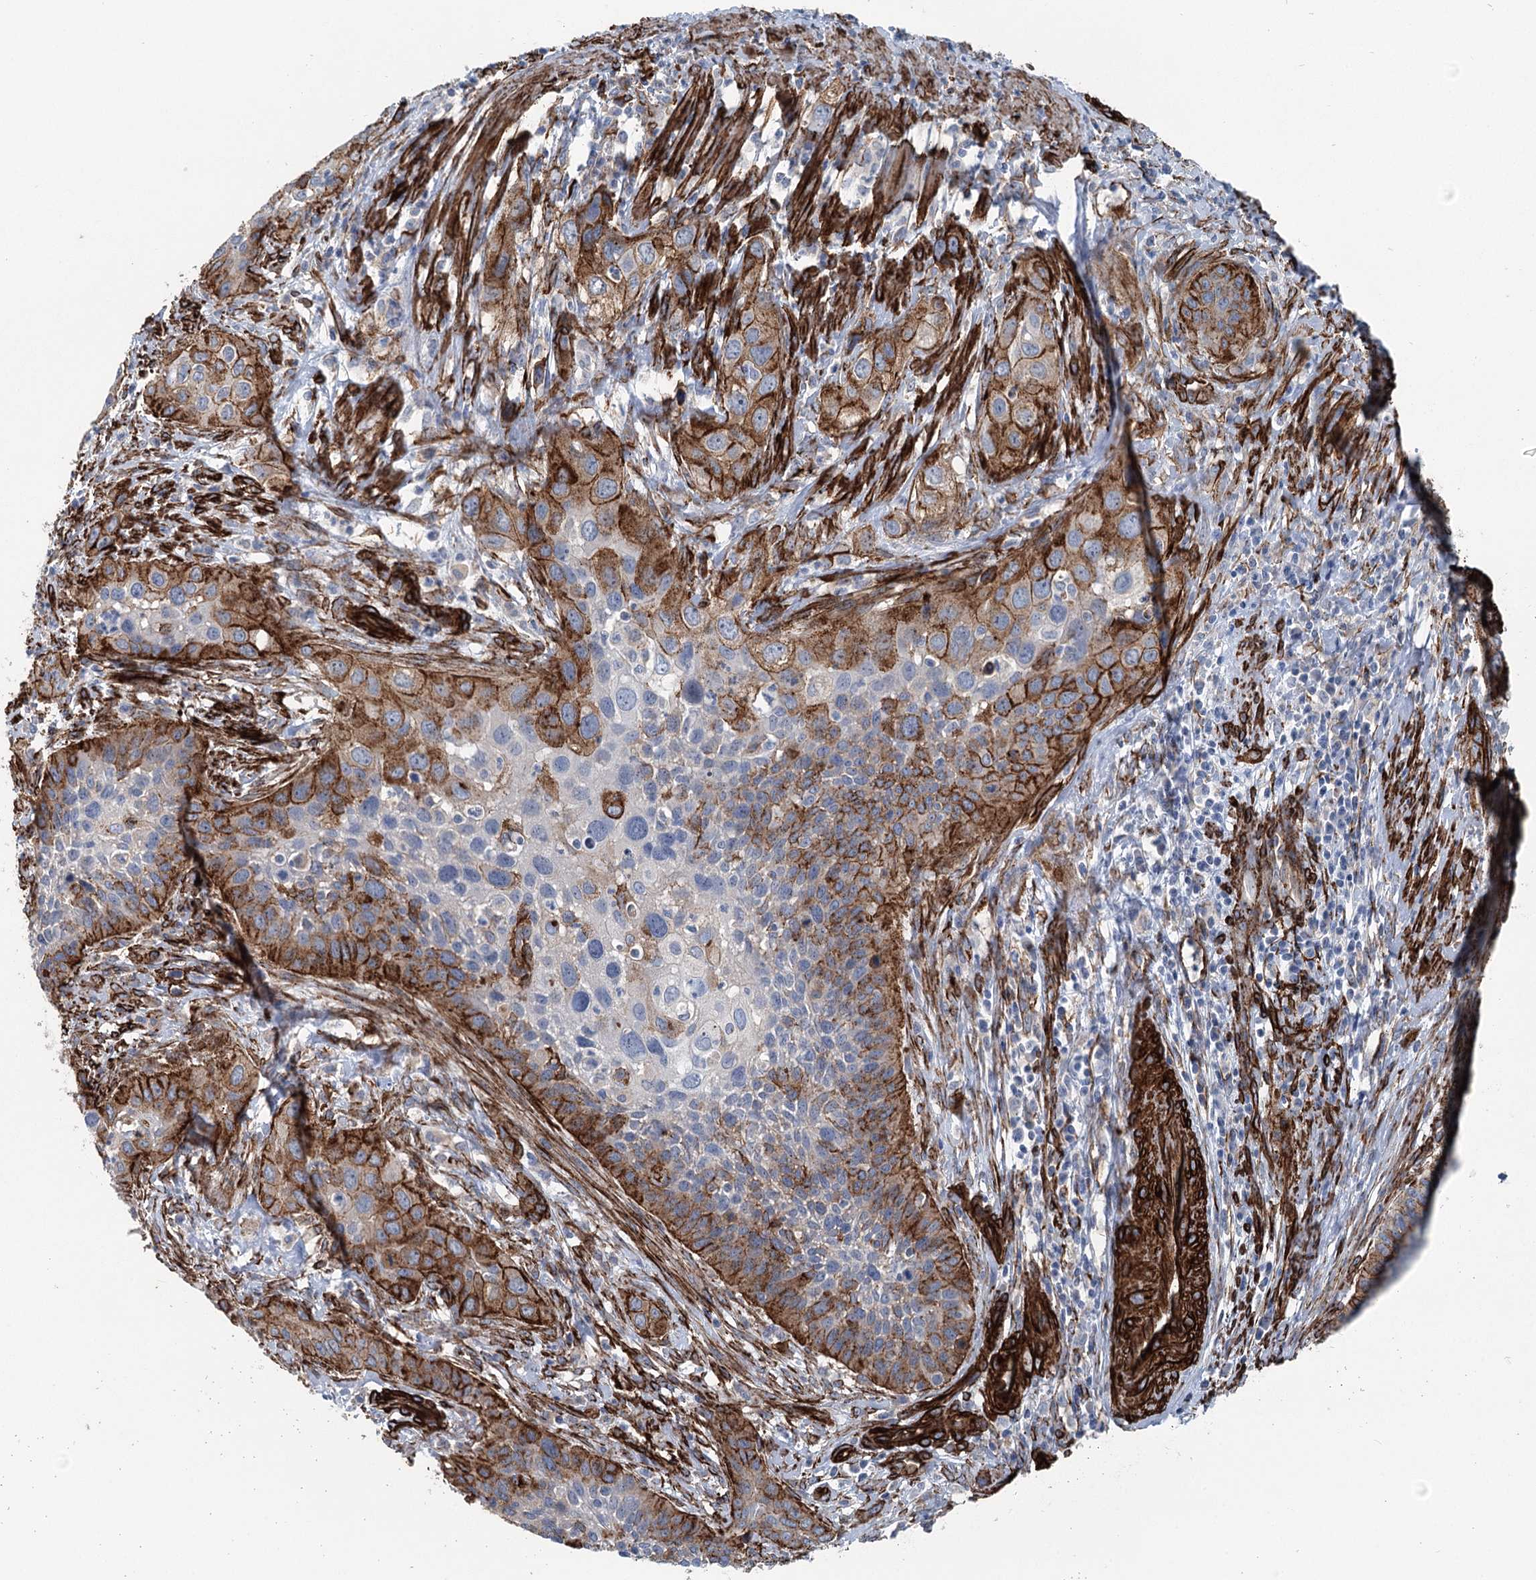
{"staining": {"intensity": "strong", "quantity": "25%-75%", "location": "cytoplasmic/membranous"}, "tissue": "cervical cancer", "cell_type": "Tumor cells", "image_type": "cancer", "snomed": [{"axis": "morphology", "description": "Squamous cell carcinoma, NOS"}, {"axis": "topography", "description": "Cervix"}], "caption": "Immunohistochemical staining of cervical squamous cell carcinoma demonstrates strong cytoplasmic/membranous protein positivity in about 25%-75% of tumor cells.", "gene": "IQSEC1", "patient": {"sex": "female", "age": 34}}